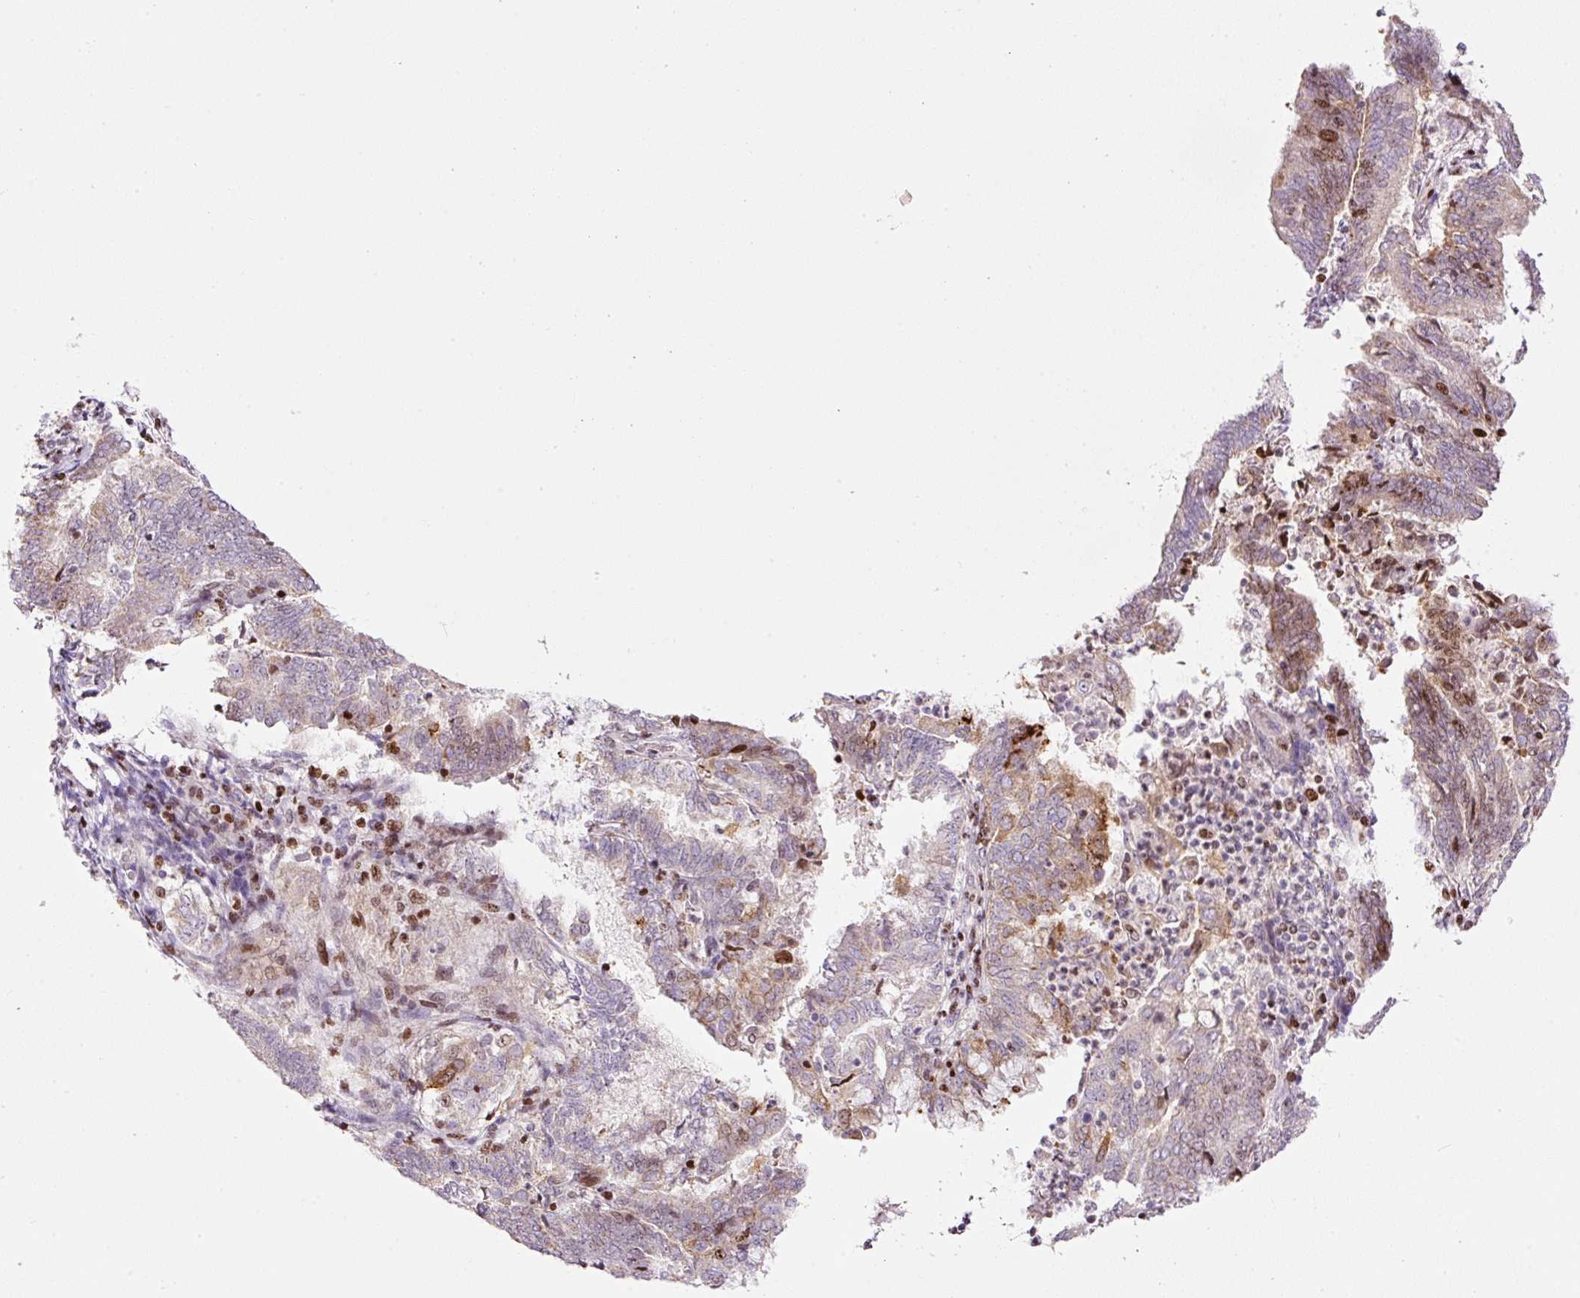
{"staining": {"intensity": "moderate", "quantity": "<25%", "location": "cytoplasmic/membranous"}, "tissue": "endometrial cancer", "cell_type": "Tumor cells", "image_type": "cancer", "snomed": [{"axis": "morphology", "description": "Adenocarcinoma, NOS"}, {"axis": "topography", "description": "Endometrium"}], "caption": "Immunohistochemistry photomicrograph of endometrial adenocarcinoma stained for a protein (brown), which displays low levels of moderate cytoplasmic/membranous staining in about <25% of tumor cells.", "gene": "TMEM8B", "patient": {"sex": "female", "age": 80}}